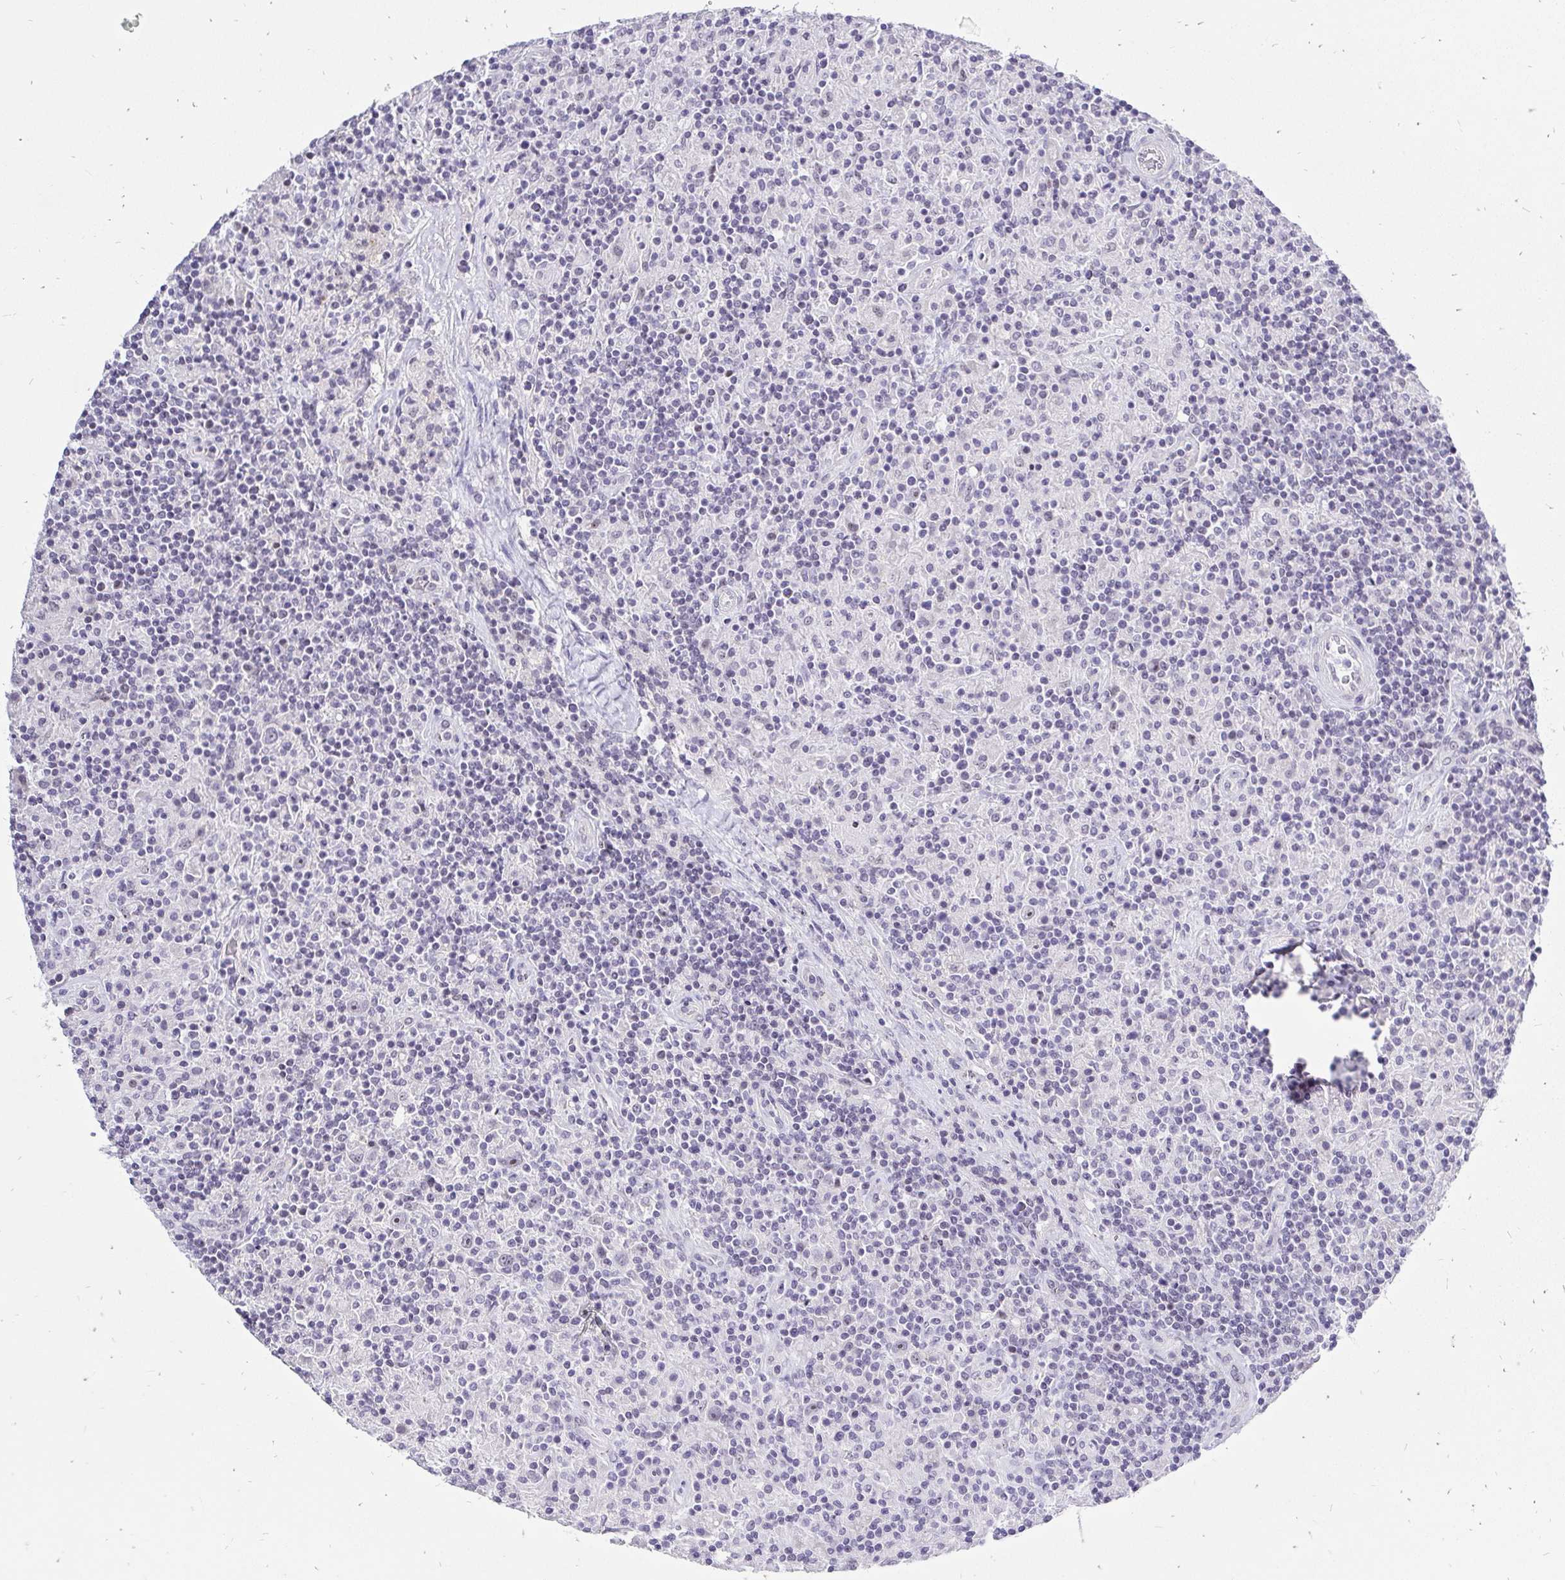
{"staining": {"intensity": "negative", "quantity": "none", "location": "none"}, "tissue": "lymphoma", "cell_type": "Tumor cells", "image_type": "cancer", "snomed": [{"axis": "morphology", "description": "Hodgkin's disease, NOS"}, {"axis": "topography", "description": "Lymph node"}], "caption": "Immunohistochemistry (IHC) micrograph of neoplastic tissue: lymphoma stained with DAB demonstrates no significant protein positivity in tumor cells.", "gene": "ZNF860", "patient": {"sex": "male", "age": 70}}